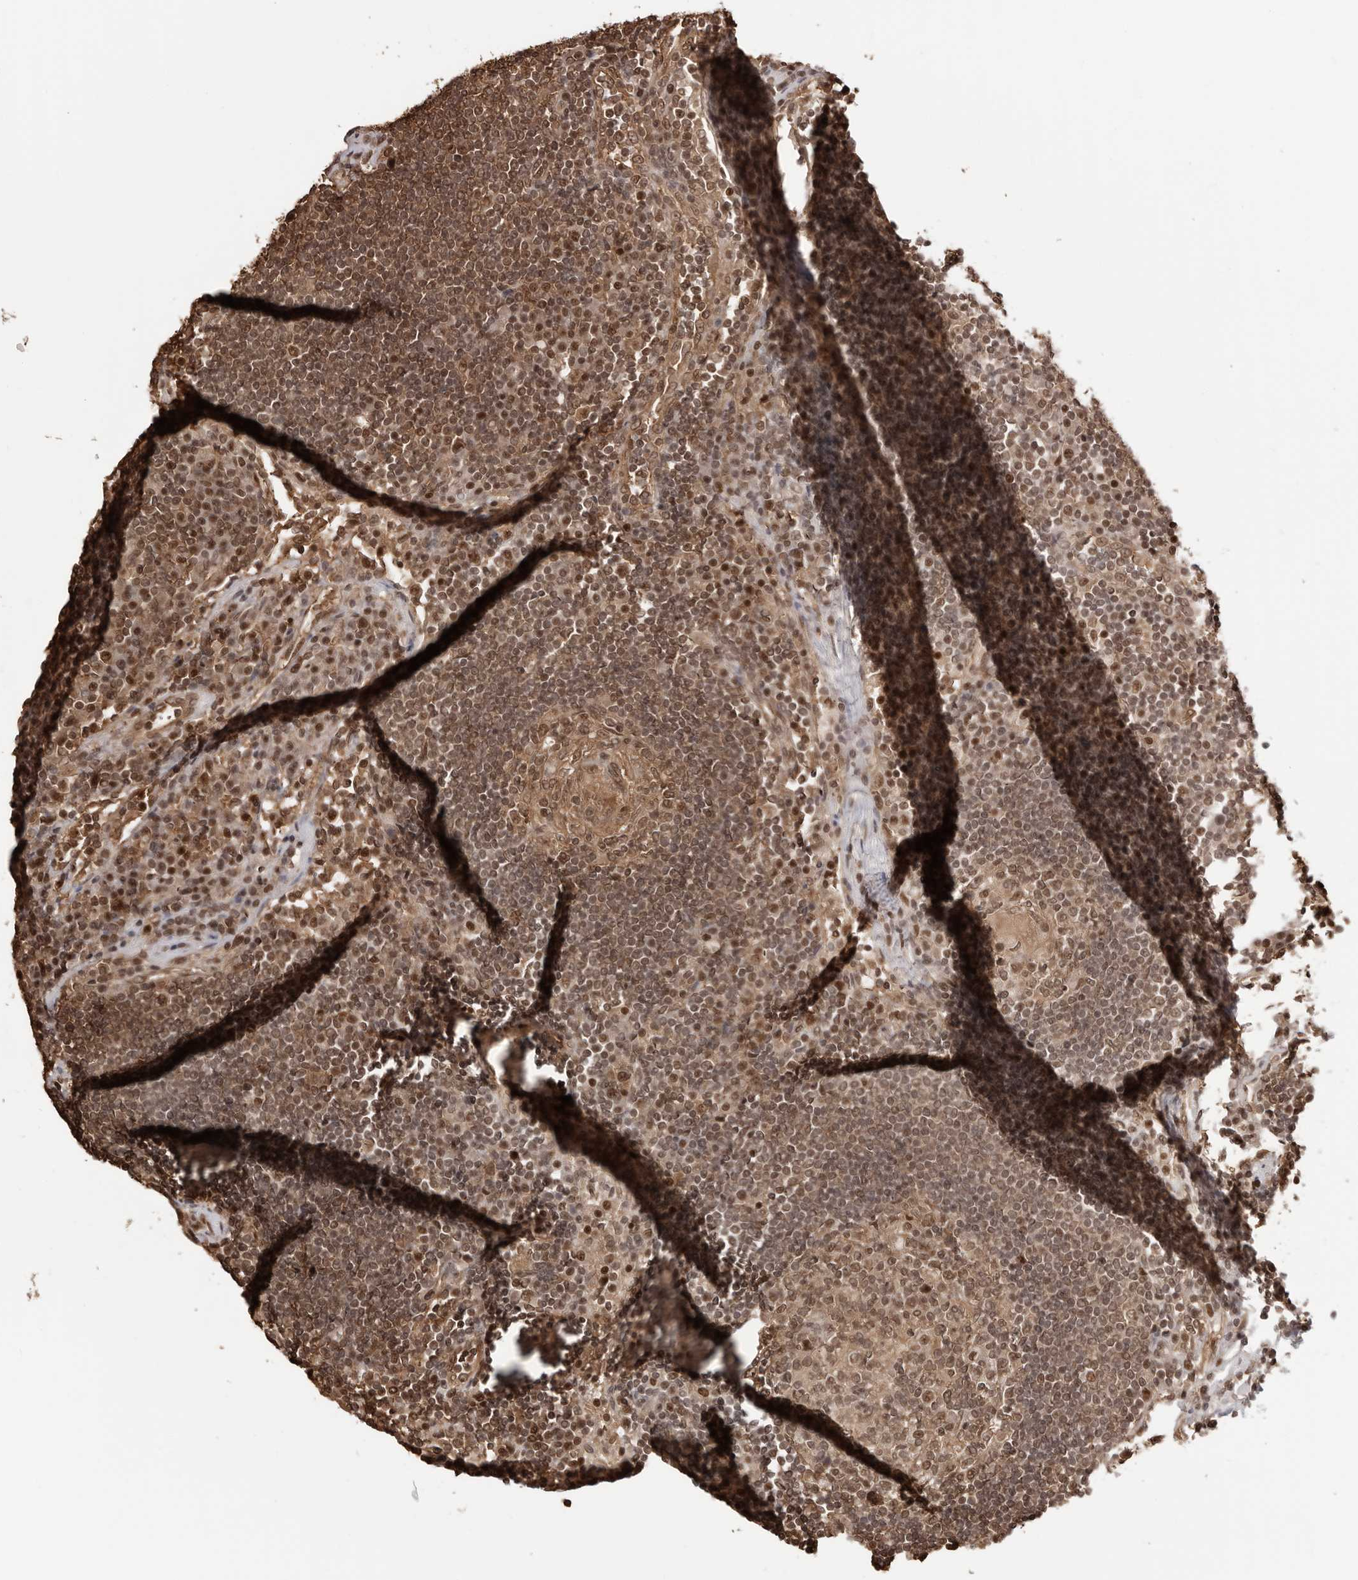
{"staining": {"intensity": "moderate", "quantity": ">75%", "location": "cytoplasmic/membranous,nuclear"}, "tissue": "lymph node", "cell_type": "Germinal center cells", "image_type": "normal", "snomed": [{"axis": "morphology", "description": "Normal tissue, NOS"}, {"axis": "topography", "description": "Lymph node"}], "caption": "IHC of benign human lymph node reveals medium levels of moderate cytoplasmic/membranous,nuclear positivity in approximately >75% of germinal center cells.", "gene": "SDE2", "patient": {"sex": "female", "age": 53}}